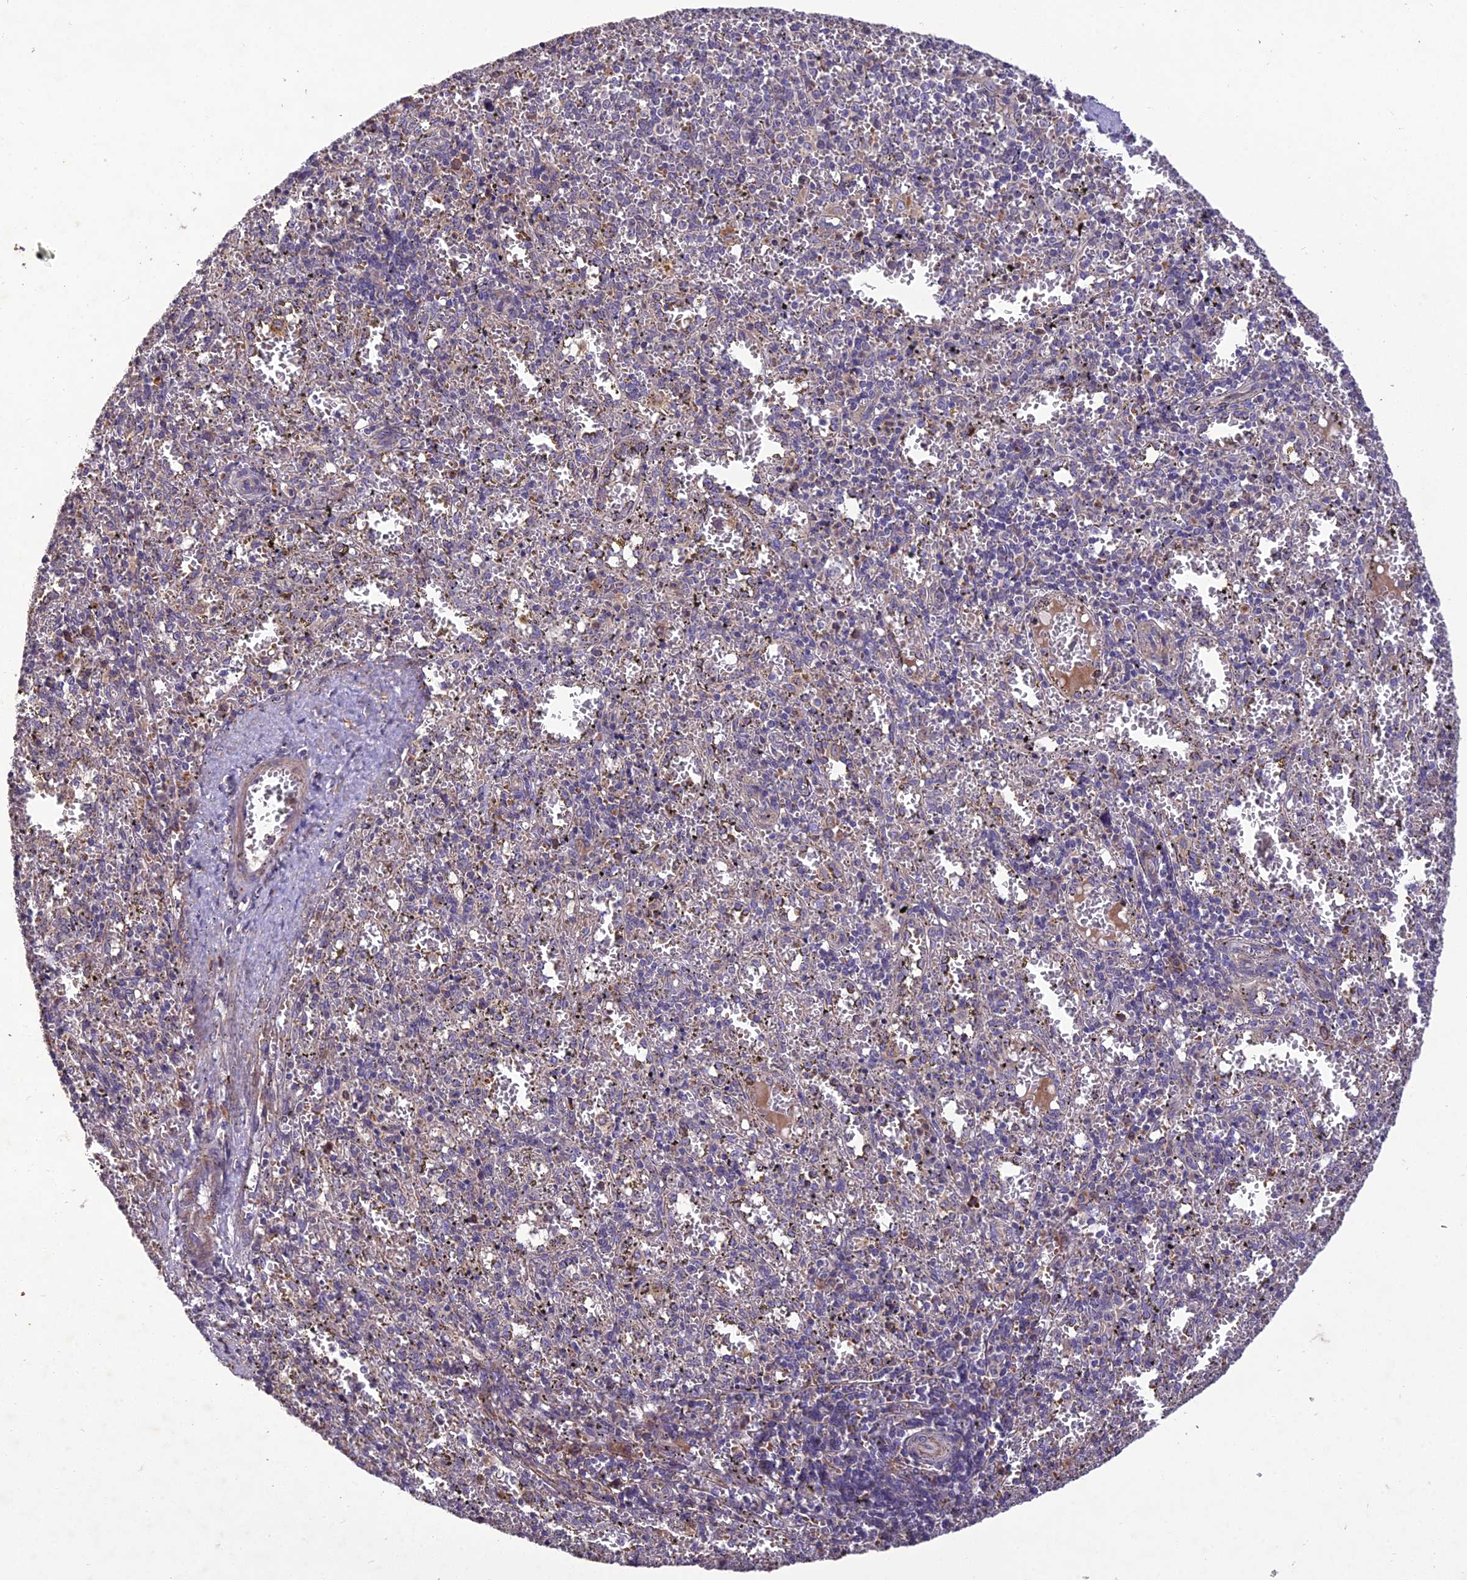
{"staining": {"intensity": "negative", "quantity": "none", "location": "none"}, "tissue": "spleen", "cell_type": "Cells in red pulp", "image_type": "normal", "snomed": [{"axis": "morphology", "description": "Normal tissue, NOS"}, {"axis": "topography", "description": "Spleen"}], "caption": "Immunohistochemical staining of normal spleen reveals no significant positivity in cells in red pulp. (DAB (3,3'-diaminobenzidine) immunohistochemistry with hematoxylin counter stain).", "gene": "CENPL", "patient": {"sex": "male", "age": 11}}